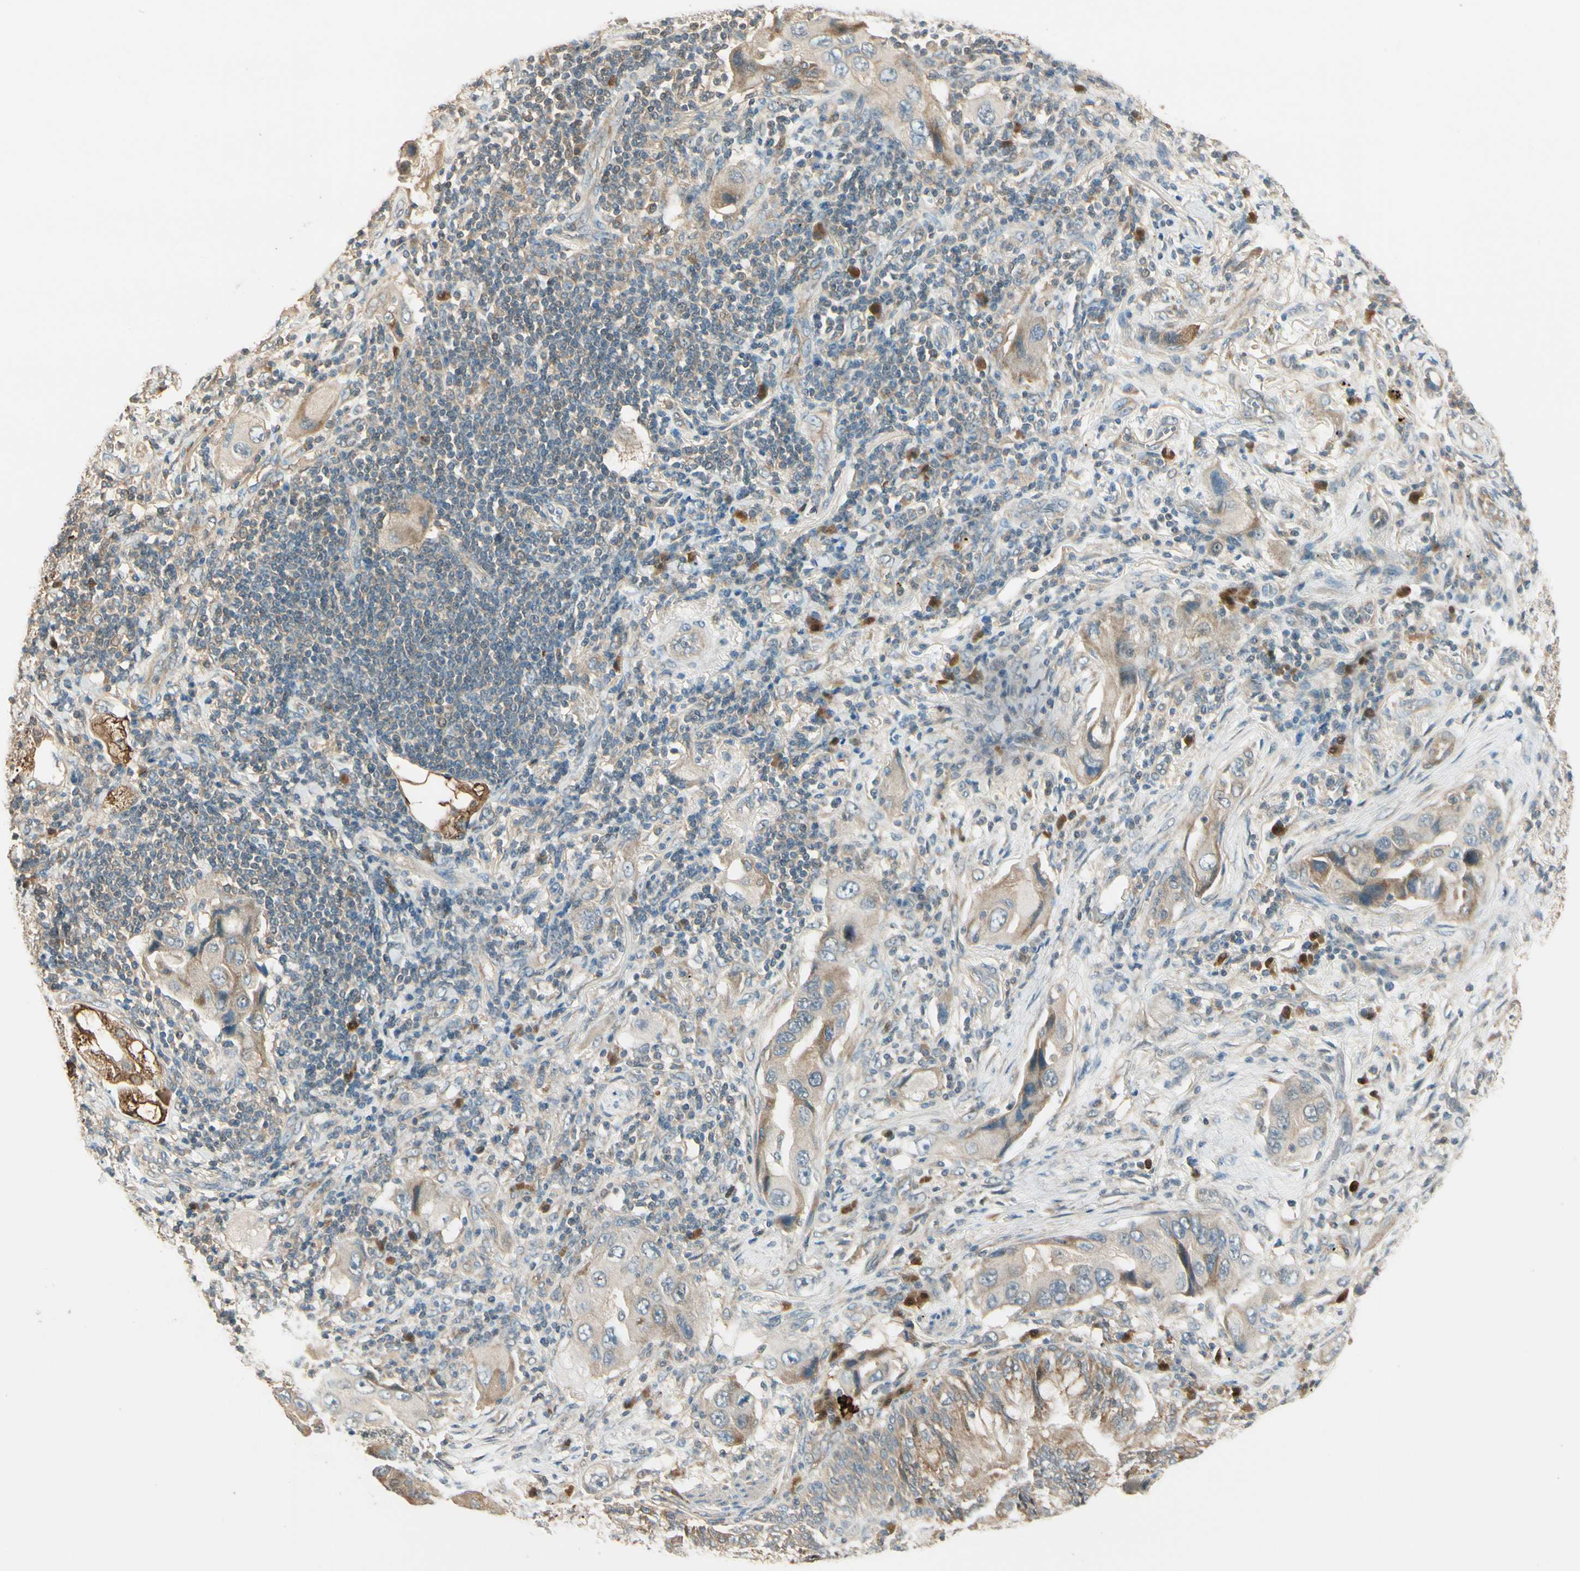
{"staining": {"intensity": "moderate", "quantity": "25%-75%", "location": "cytoplasmic/membranous"}, "tissue": "lung cancer", "cell_type": "Tumor cells", "image_type": "cancer", "snomed": [{"axis": "morphology", "description": "Adenocarcinoma, NOS"}, {"axis": "topography", "description": "Lung"}], "caption": "Adenocarcinoma (lung) tissue displays moderate cytoplasmic/membranous positivity in approximately 25%-75% of tumor cells", "gene": "PLXNA1", "patient": {"sex": "female", "age": 65}}